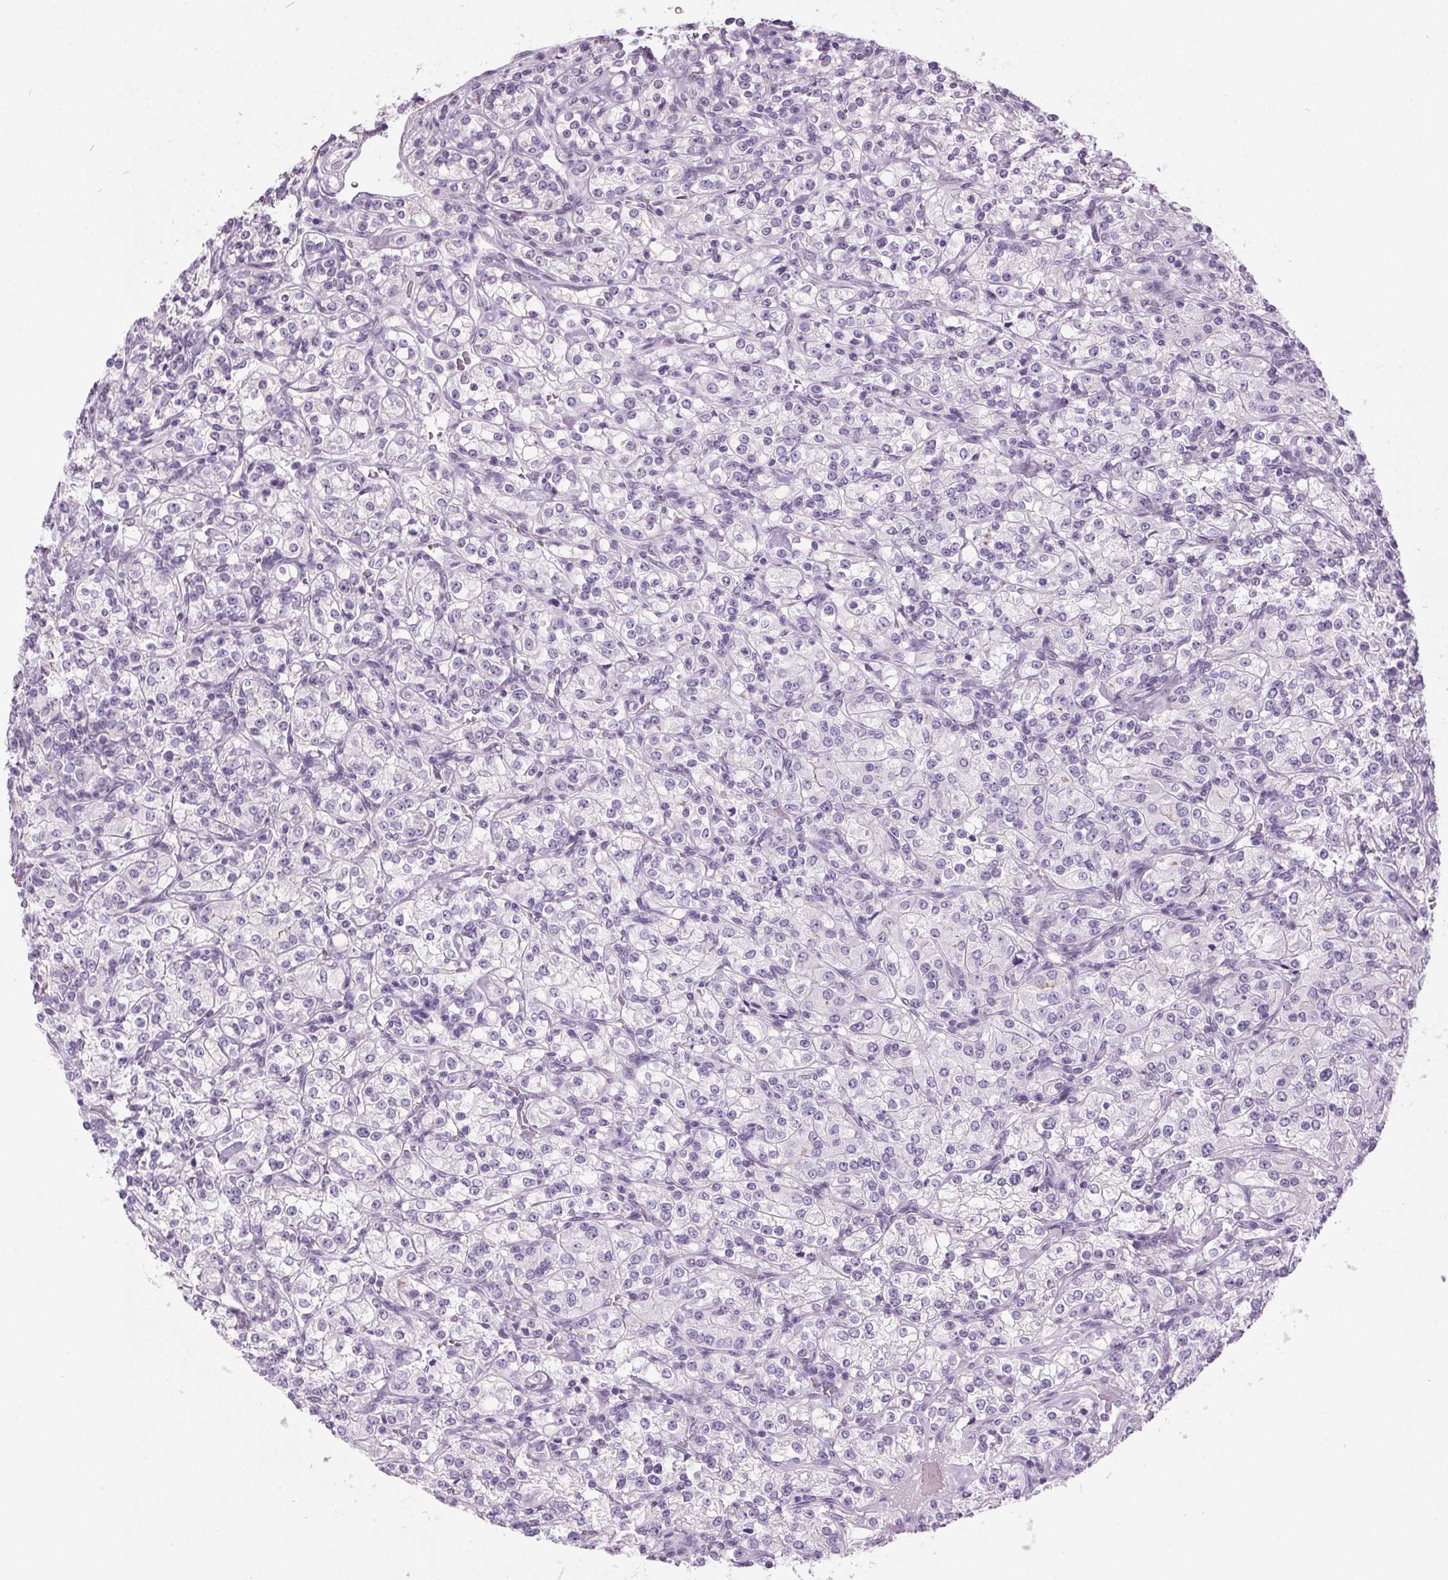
{"staining": {"intensity": "negative", "quantity": "none", "location": "none"}, "tissue": "renal cancer", "cell_type": "Tumor cells", "image_type": "cancer", "snomed": [{"axis": "morphology", "description": "Adenocarcinoma, NOS"}, {"axis": "topography", "description": "Kidney"}], "caption": "There is no significant positivity in tumor cells of renal cancer (adenocarcinoma).", "gene": "ODAD2", "patient": {"sex": "male", "age": 77}}